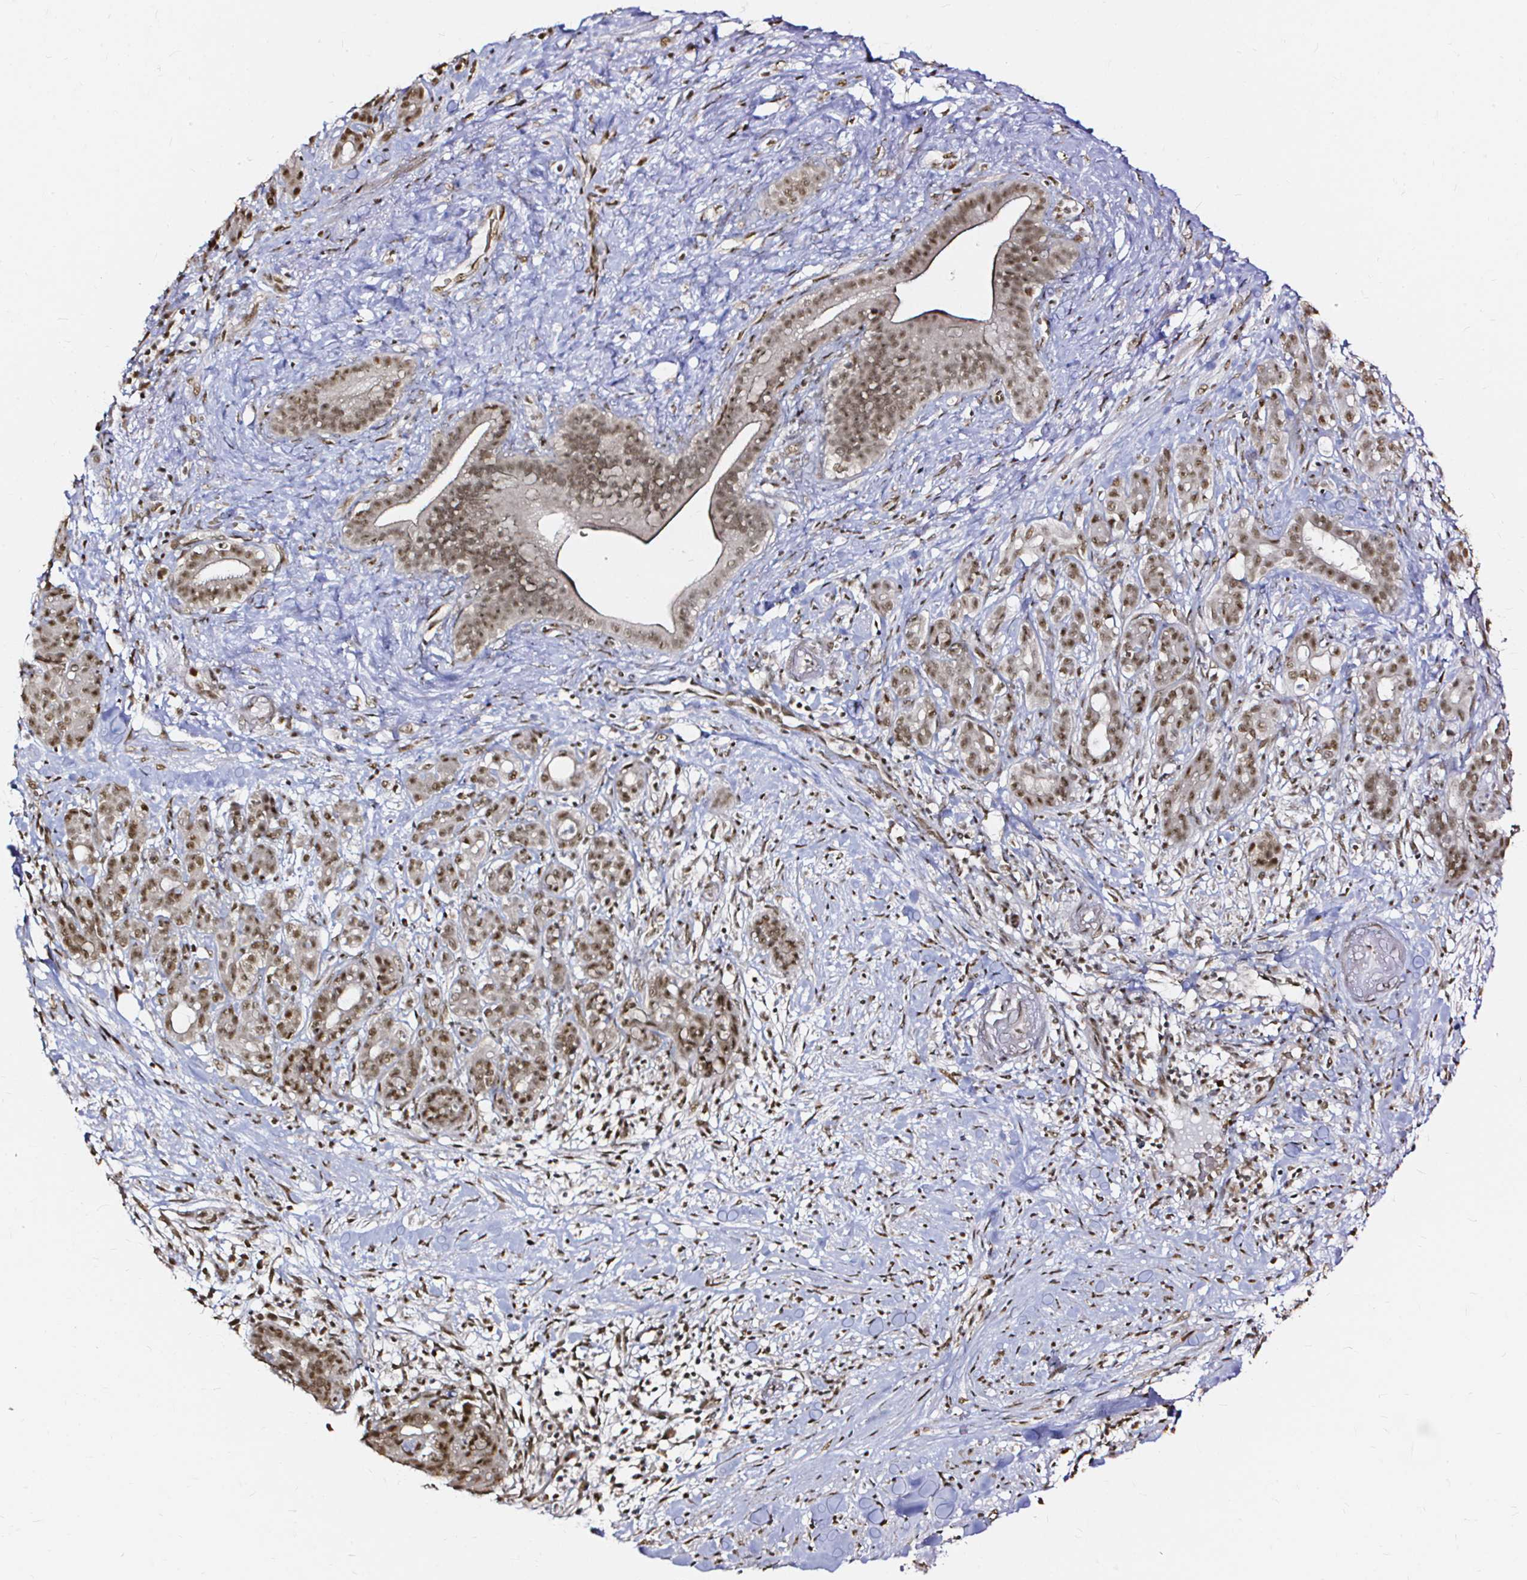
{"staining": {"intensity": "moderate", "quantity": ">75%", "location": "nuclear"}, "tissue": "pancreatic cancer", "cell_type": "Tumor cells", "image_type": "cancer", "snomed": [{"axis": "morphology", "description": "Adenocarcinoma, NOS"}, {"axis": "topography", "description": "Pancreas"}], "caption": "Pancreatic cancer stained with a protein marker exhibits moderate staining in tumor cells.", "gene": "SNRPC", "patient": {"sex": "male", "age": 44}}